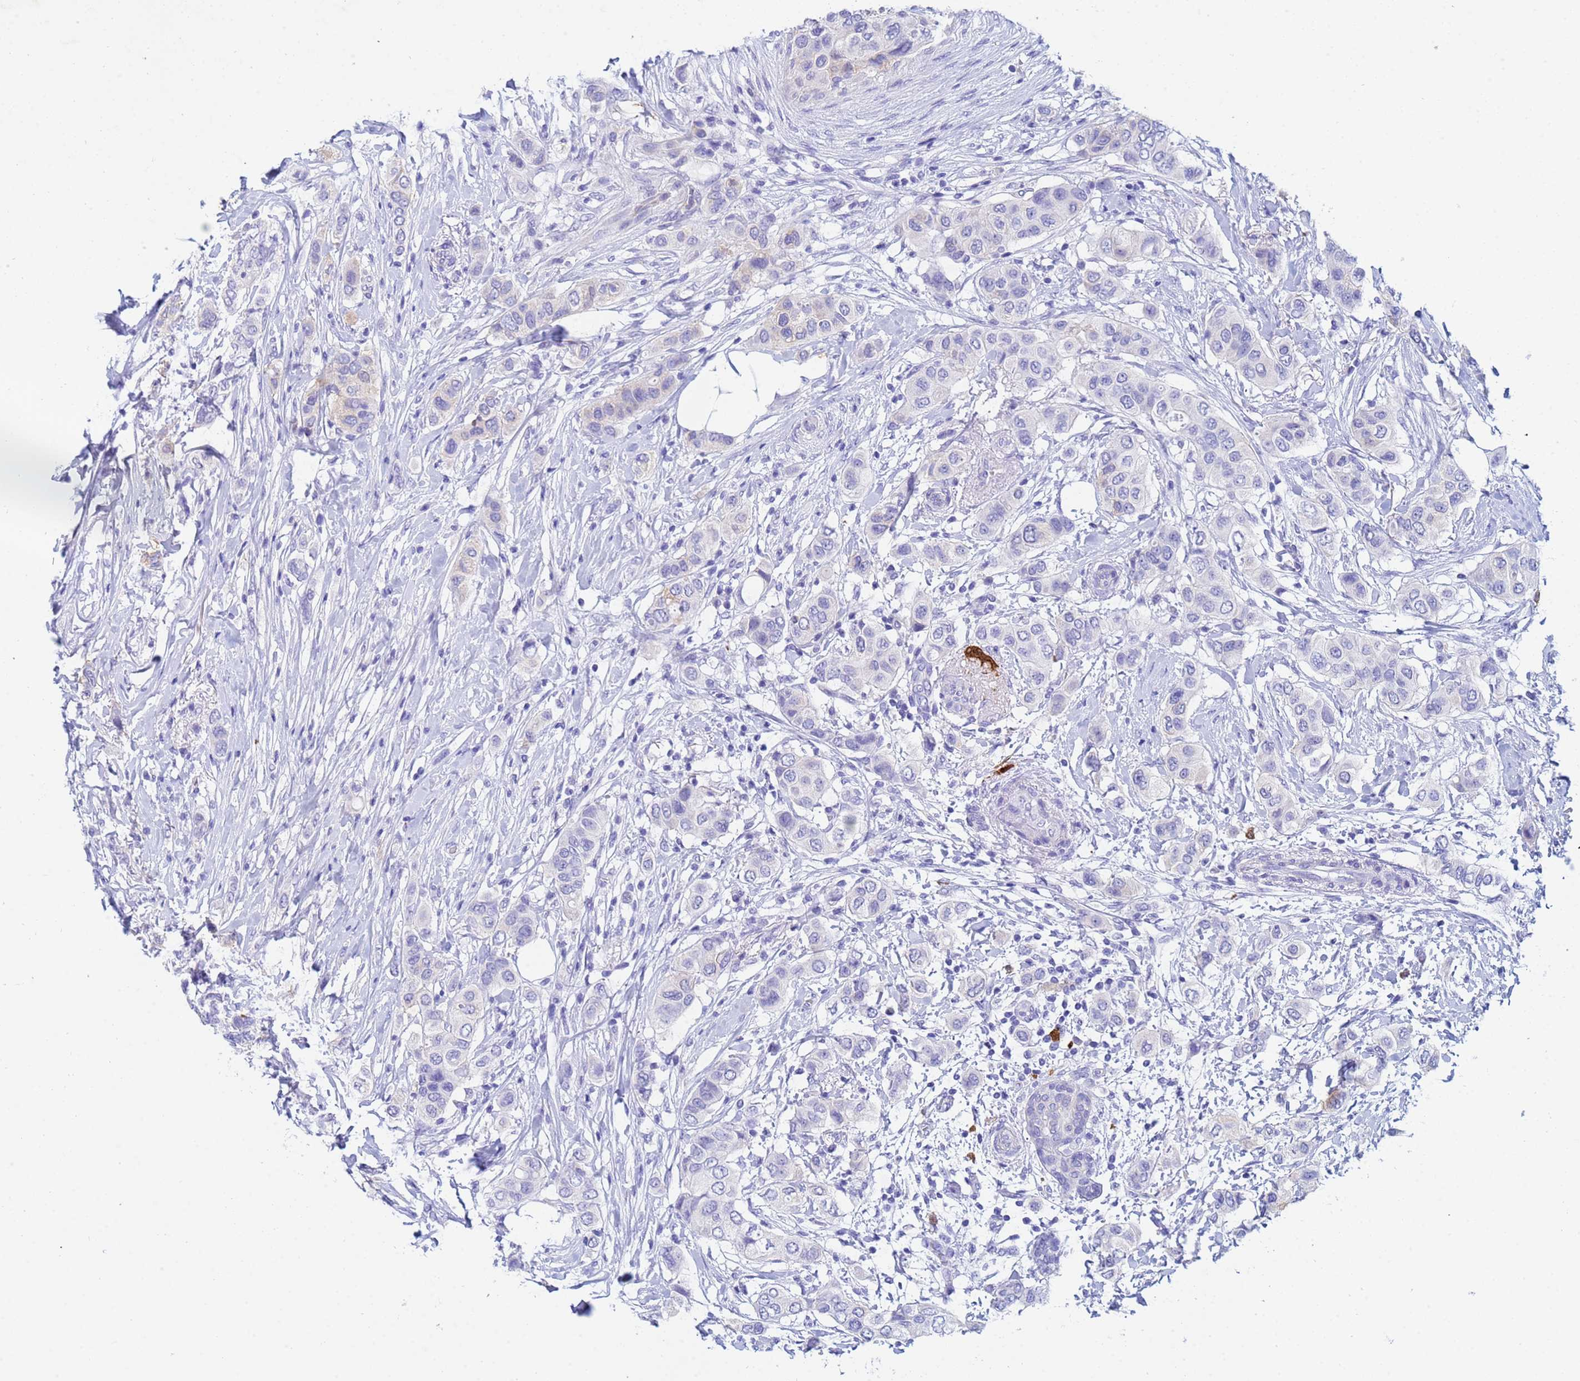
{"staining": {"intensity": "negative", "quantity": "none", "location": "none"}, "tissue": "breast cancer", "cell_type": "Tumor cells", "image_type": "cancer", "snomed": [{"axis": "morphology", "description": "Lobular carcinoma"}, {"axis": "topography", "description": "Breast"}], "caption": "Protein analysis of breast cancer (lobular carcinoma) displays no significant expression in tumor cells.", "gene": "CSTB", "patient": {"sex": "female", "age": 51}}